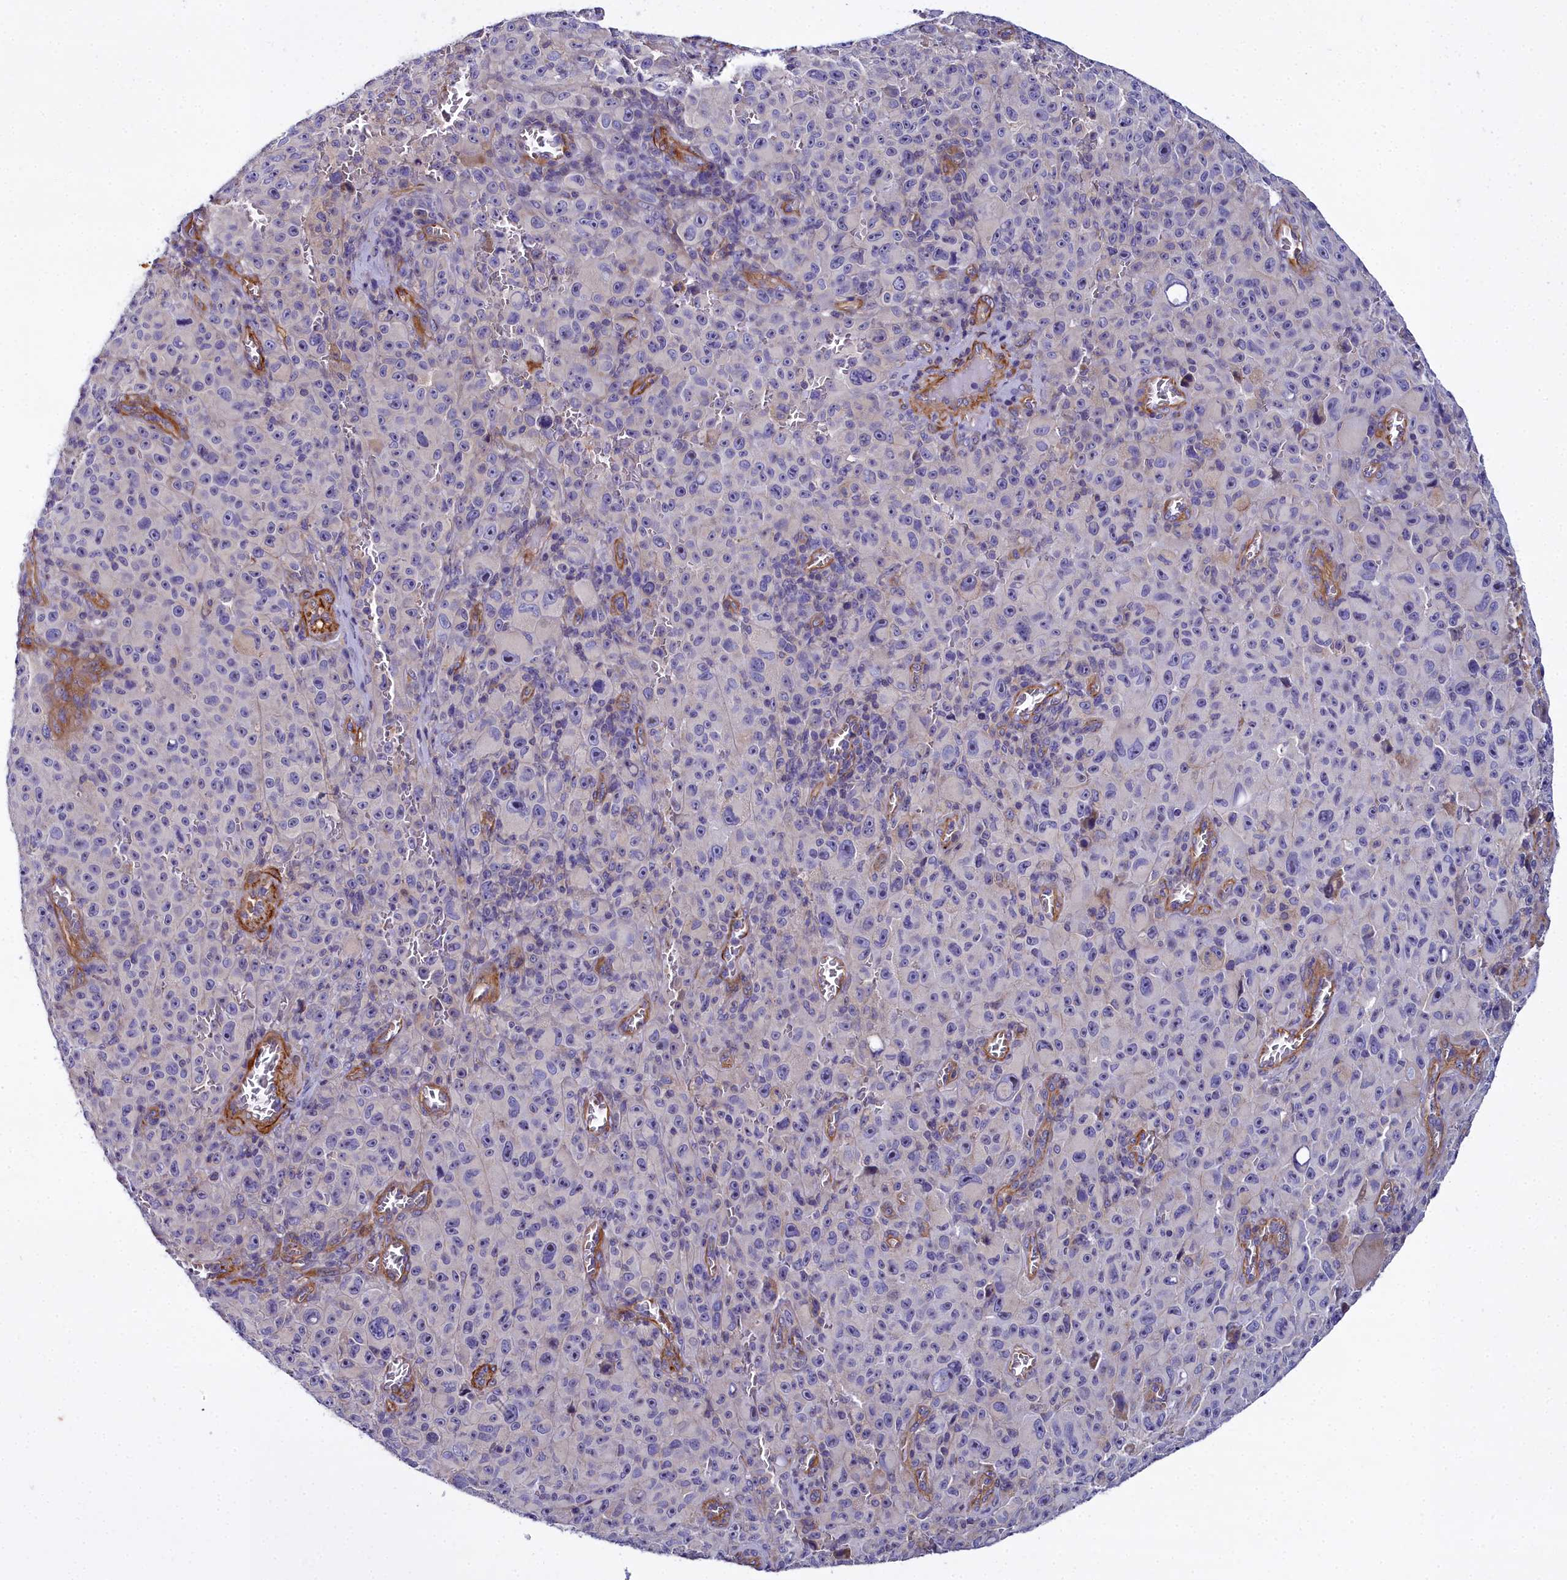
{"staining": {"intensity": "negative", "quantity": "none", "location": "none"}, "tissue": "melanoma", "cell_type": "Tumor cells", "image_type": "cancer", "snomed": [{"axis": "morphology", "description": "Malignant melanoma, NOS"}, {"axis": "topography", "description": "Skin"}], "caption": "Tumor cells show no significant protein positivity in malignant melanoma.", "gene": "FADS3", "patient": {"sex": "female", "age": 82}}